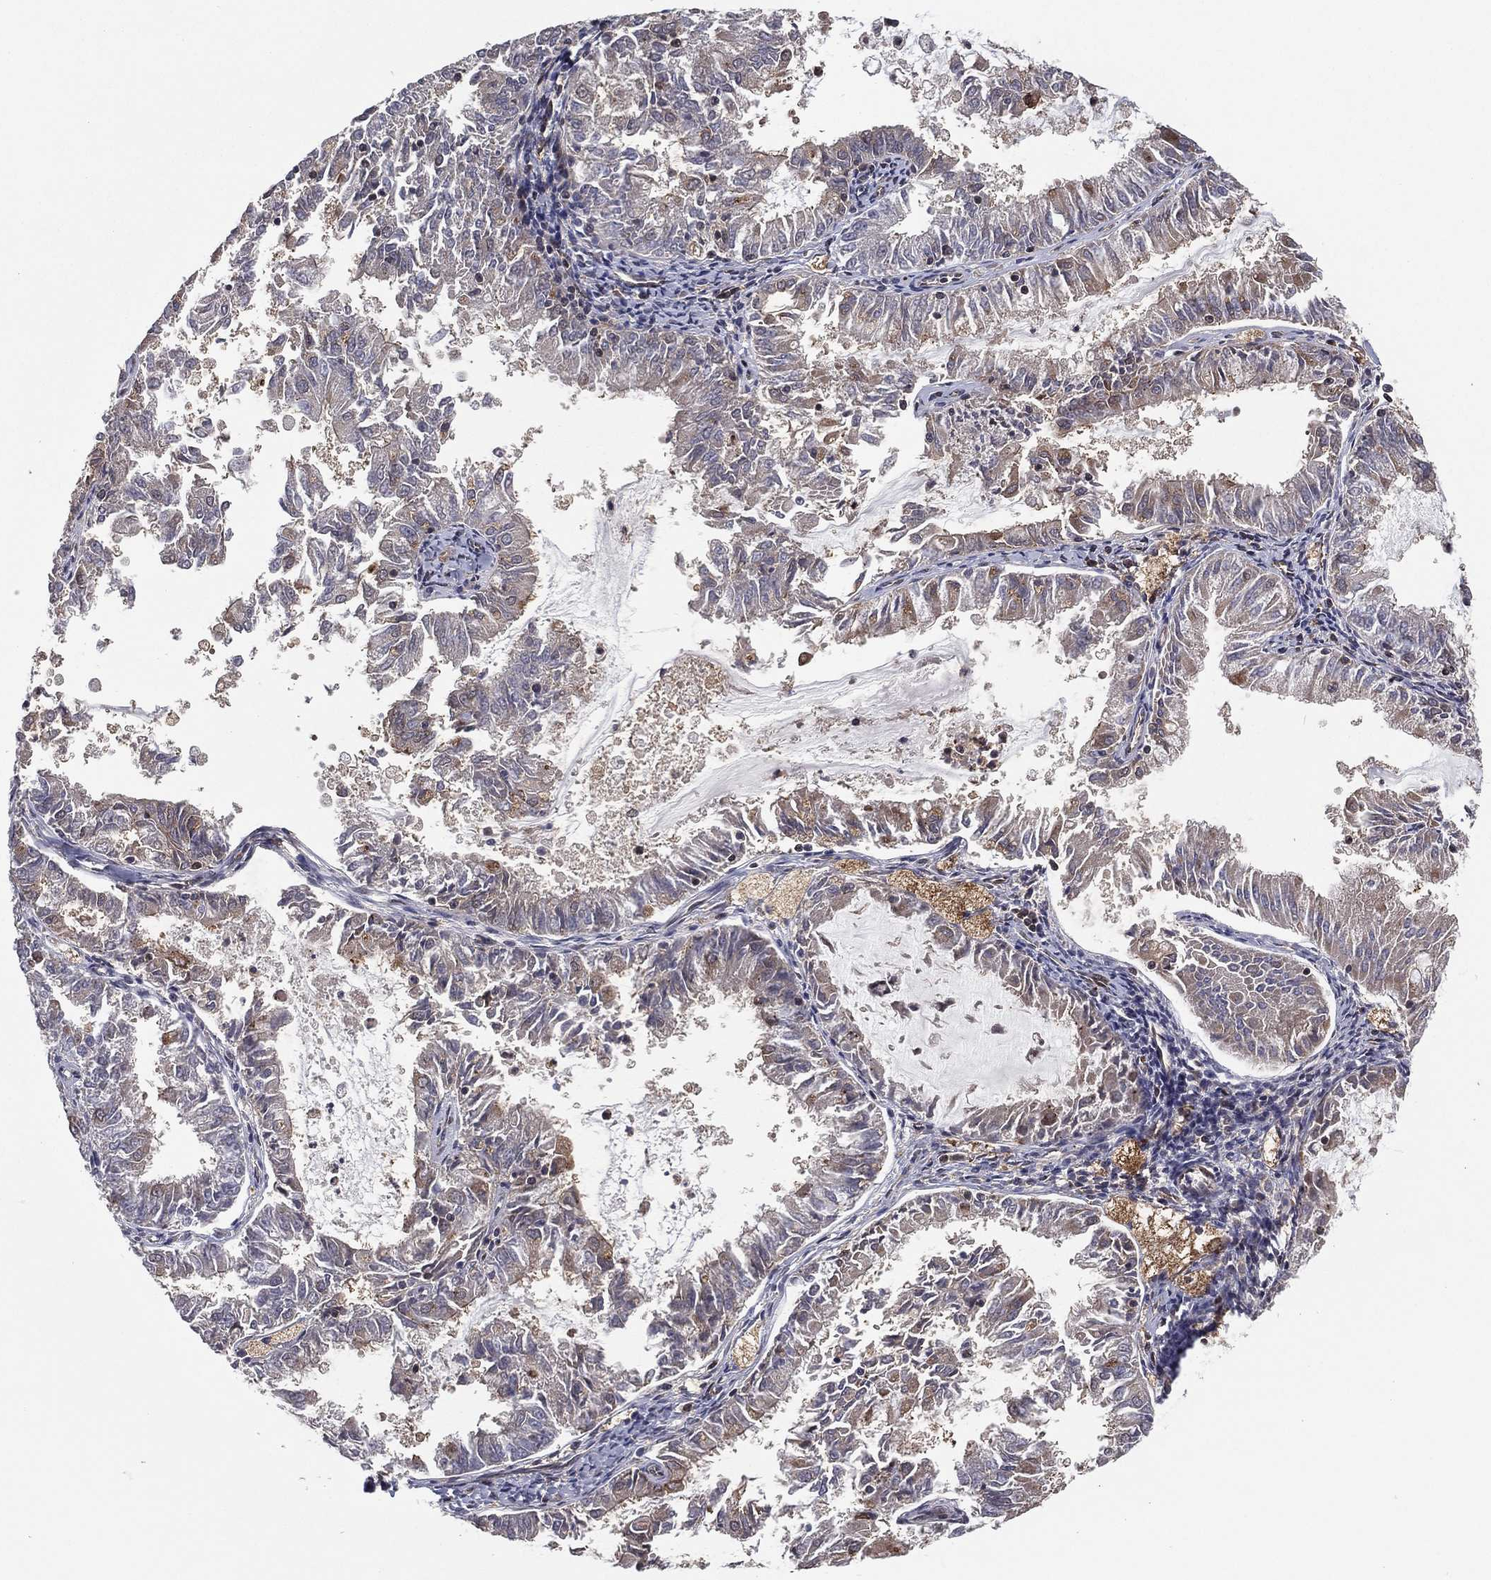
{"staining": {"intensity": "weak", "quantity": "<25%", "location": "cytoplasmic/membranous"}, "tissue": "endometrial cancer", "cell_type": "Tumor cells", "image_type": "cancer", "snomed": [{"axis": "morphology", "description": "Adenocarcinoma, NOS"}, {"axis": "topography", "description": "Endometrium"}], "caption": "Human adenocarcinoma (endometrial) stained for a protein using immunohistochemistry displays no expression in tumor cells.", "gene": "GPALPP1", "patient": {"sex": "female", "age": 57}}